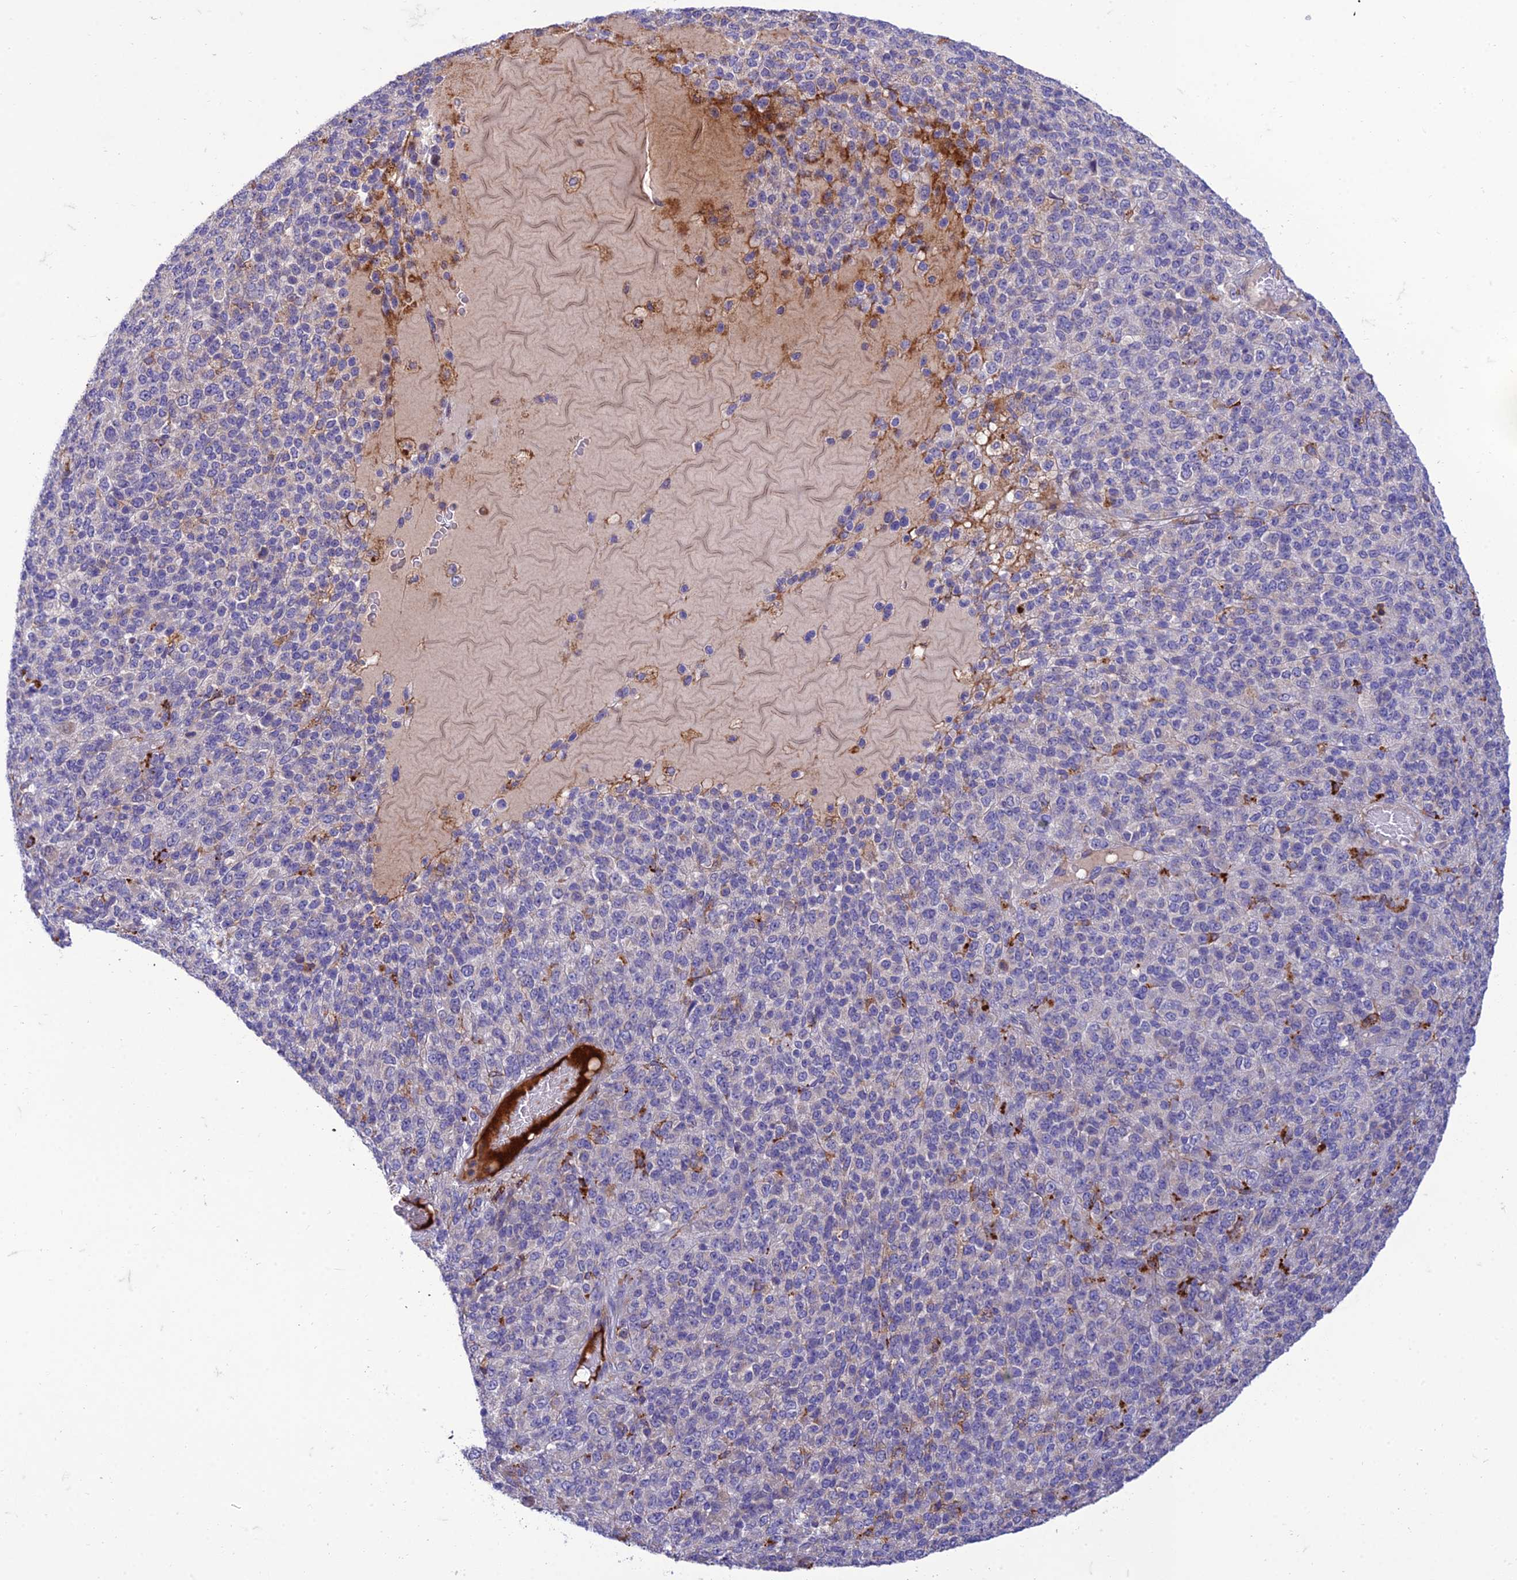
{"staining": {"intensity": "negative", "quantity": "none", "location": "none"}, "tissue": "melanoma", "cell_type": "Tumor cells", "image_type": "cancer", "snomed": [{"axis": "morphology", "description": "Malignant melanoma, Metastatic site"}, {"axis": "topography", "description": "Brain"}], "caption": "There is no significant positivity in tumor cells of malignant melanoma (metastatic site).", "gene": "IRAK3", "patient": {"sex": "female", "age": 56}}